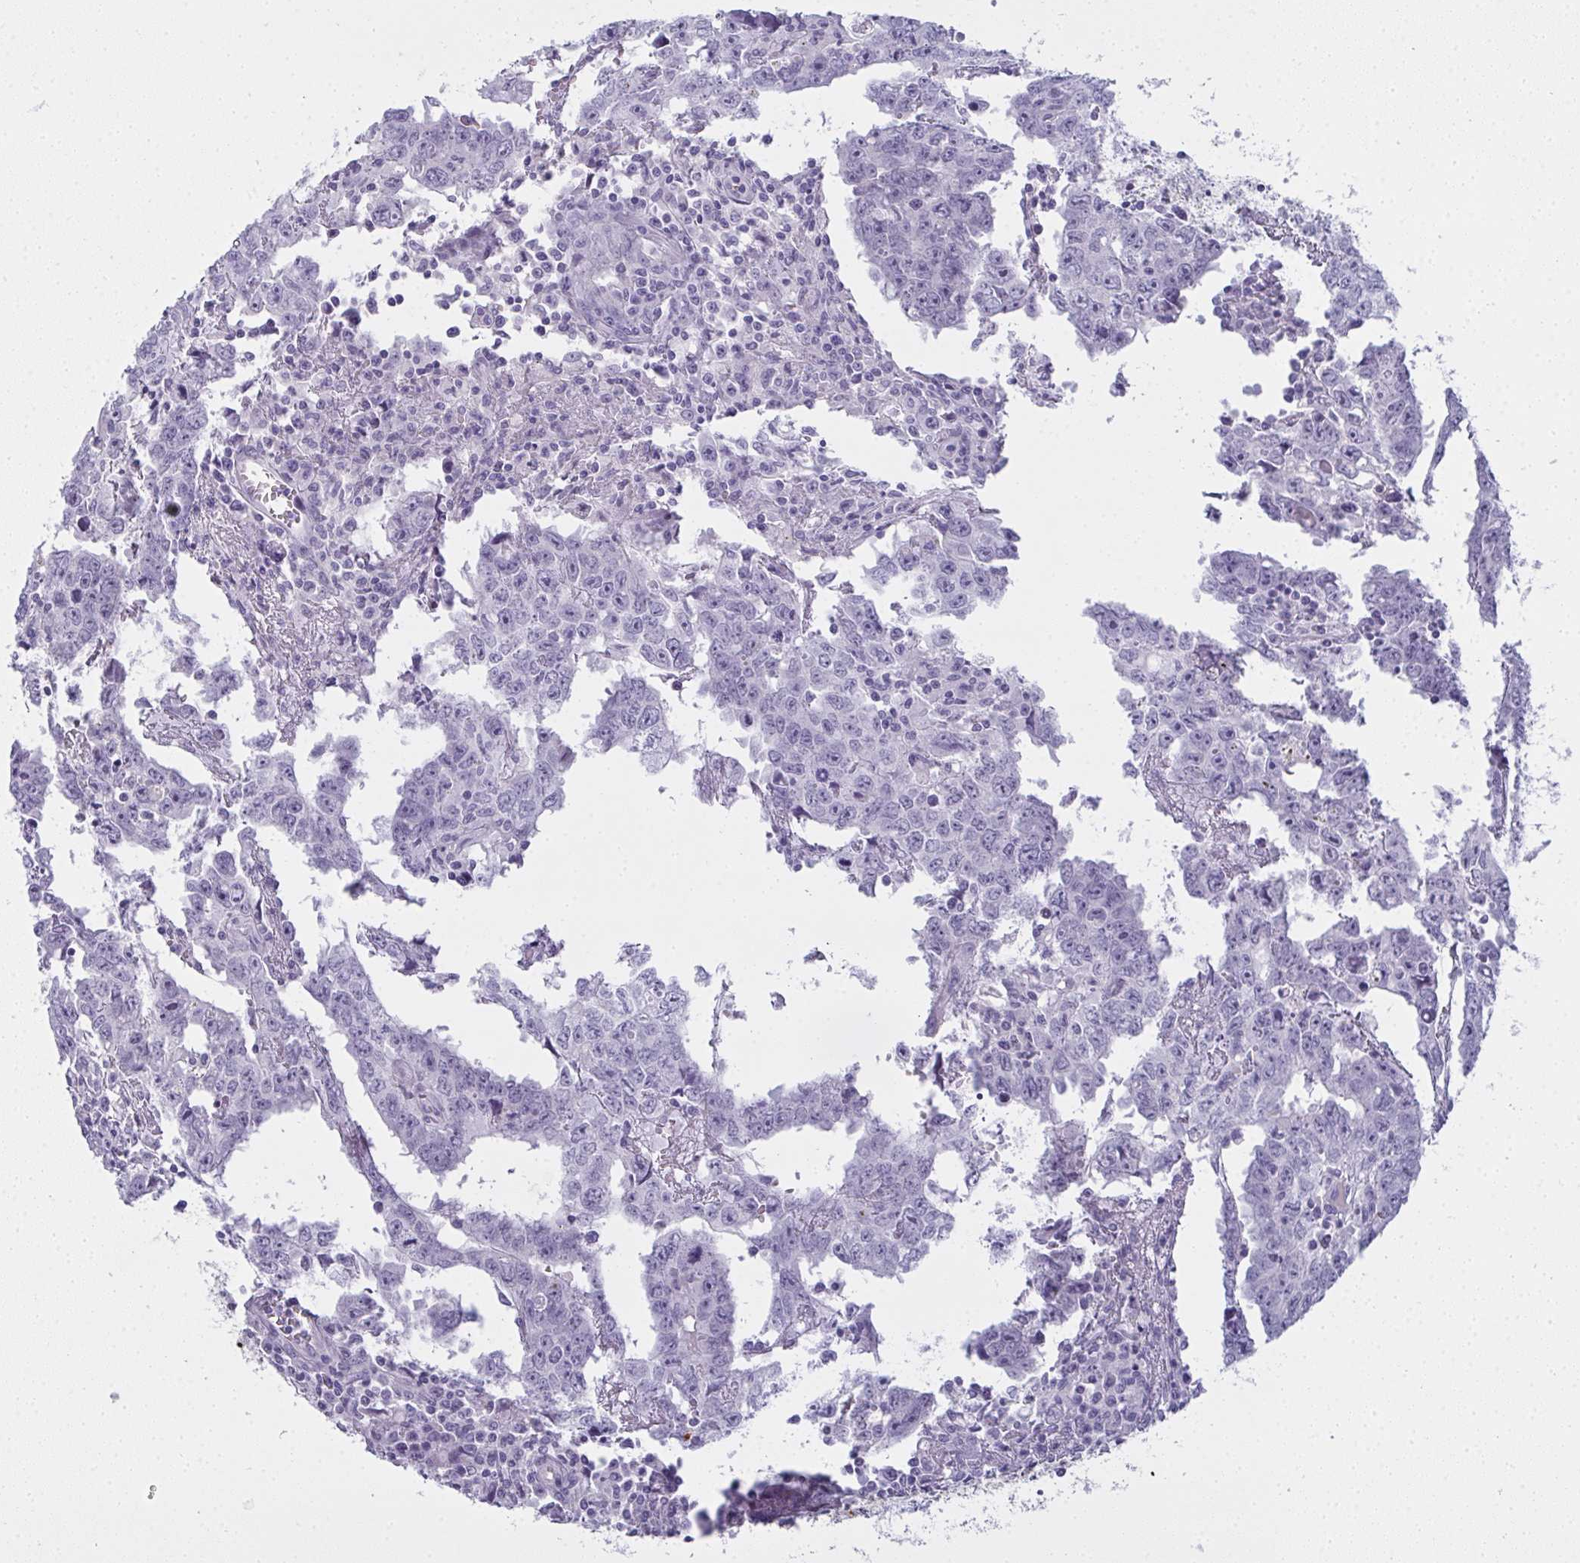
{"staining": {"intensity": "negative", "quantity": "none", "location": "none"}, "tissue": "testis cancer", "cell_type": "Tumor cells", "image_type": "cancer", "snomed": [{"axis": "morphology", "description": "Carcinoma, Embryonal, NOS"}, {"axis": "topography", "description": "Testis"}], "caption": "Testis embryonal carcinoma stained for a protein using IHC reveals no expression tumor cells.", "gene": "SLC36A2", "patient": {"sex": "male", "age": 22}}